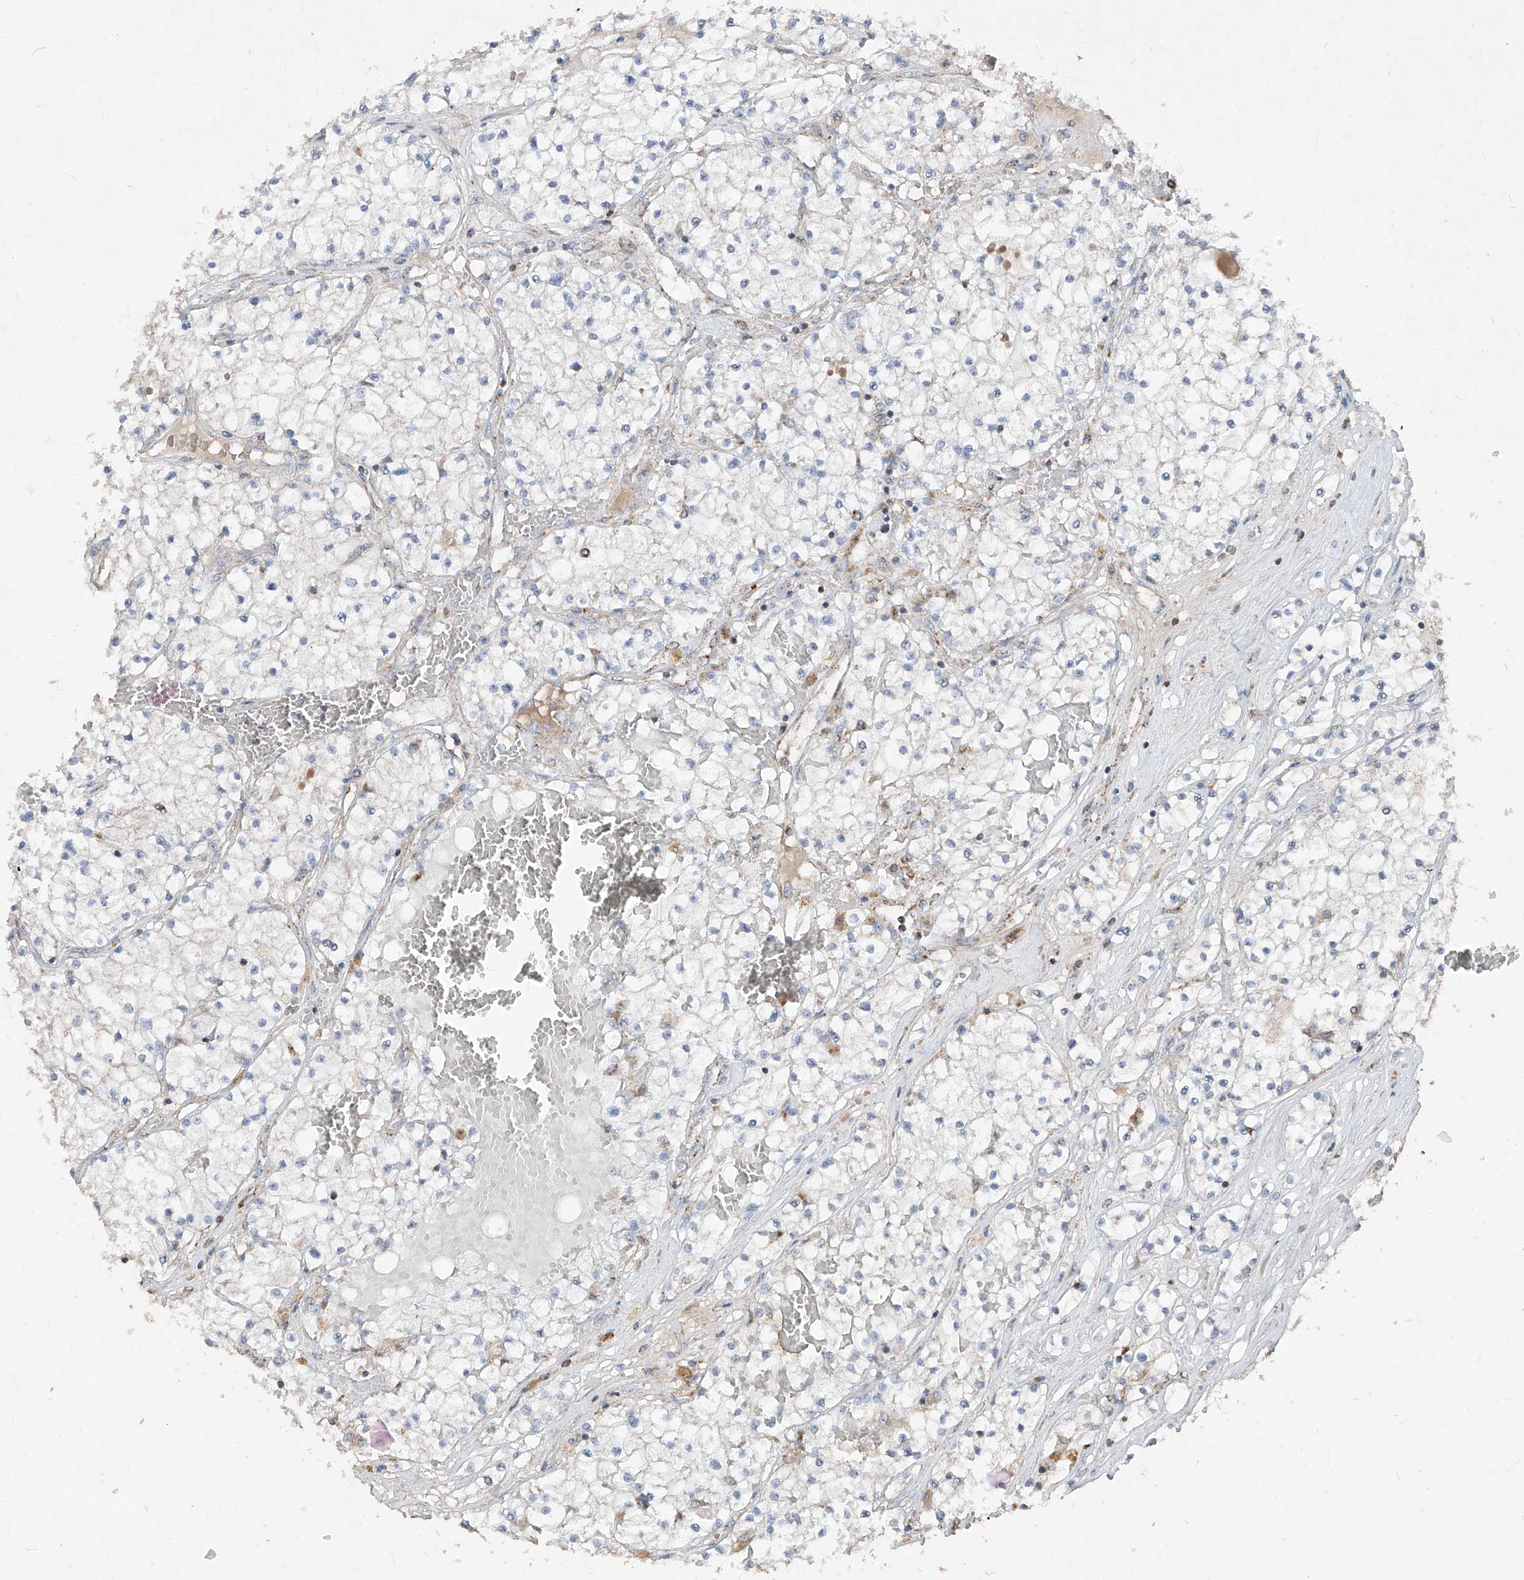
{"staining": {"intensity": "negative", "quantity": "none", "location": "none"}, "tissue": "renal cancer", "cell_type": "Tumor cells", "image_type": "cancer", "snomed": [{"axis": "morphology", "description": "Normal tissue, NOS"}, {"axis": "morphology", "description": "Adenocarcinoma, NOS"}, {"axis": "topography", "description": "Kidney"}], "caption": "Adenocarcinoma (renal) was stained to show a protein in brown. There is no significant expression in tumor cells.", "gene": "NDUFB3", "patient": {"sex": "male", "age": 68}}